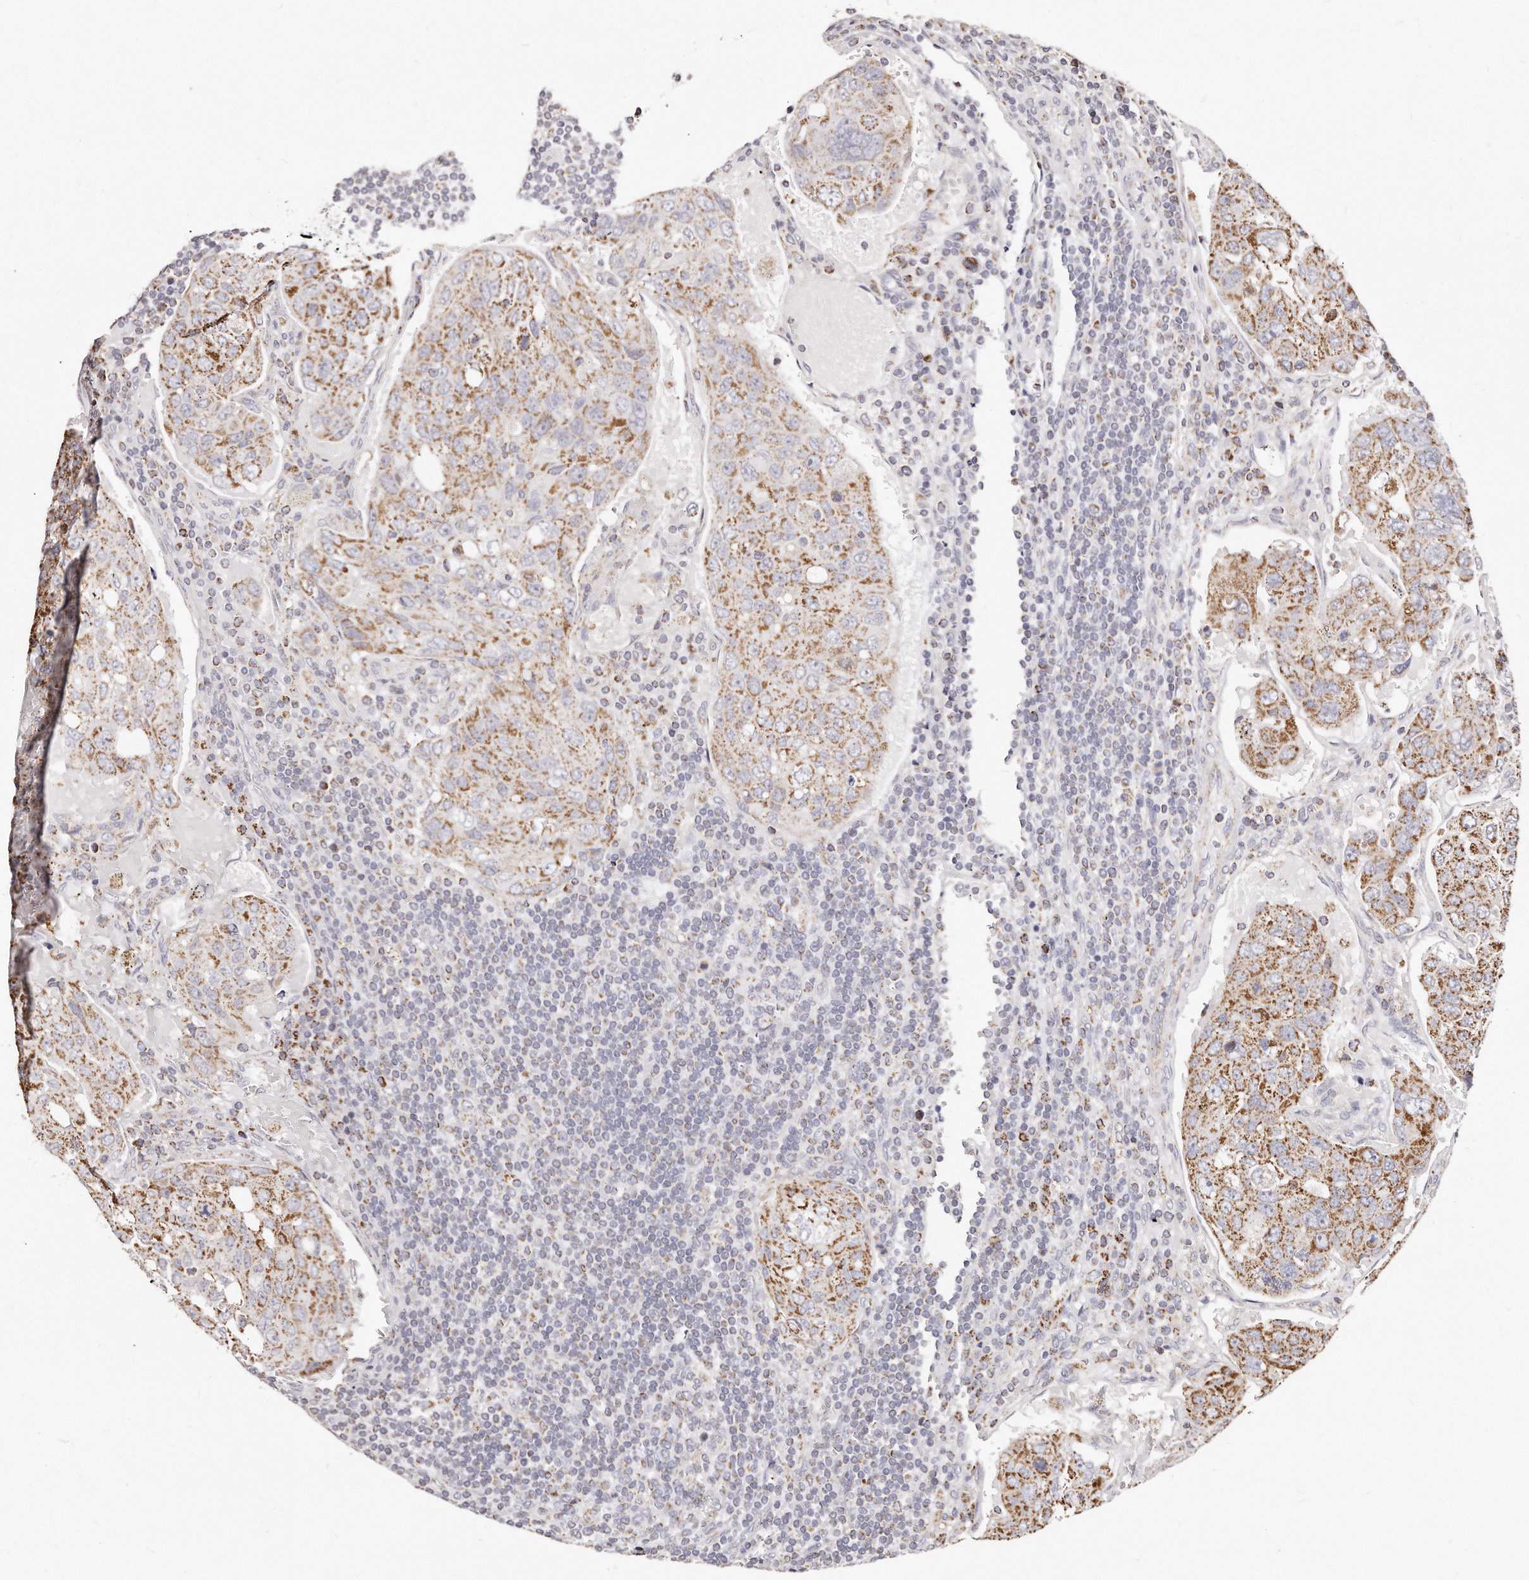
{"staining": {"intensity": "moderate", "quantity": ">75%", "location": "cytoplasmic/membranous"}, "tissue": "urothelial cancer", "cell_type": "Tumor cells", "image_type": "cancer", "snomed": [{"axis": "morphology", "description": "Urothelial carcinoma, High grade"}, {"axis": "topography", "description": "Lymph node"}, {"axis": "topography", "description": "Urinary bladder"}], "caption": "This micrograph reveals immunohistochemistry (IHC) staining of human urothelial cancer, with medium moderate cytoplasmic/membranous positivity in about >75% of tumor cells.", "gene": "RTKN", "patient": {"sex": "male", "age": 51}}